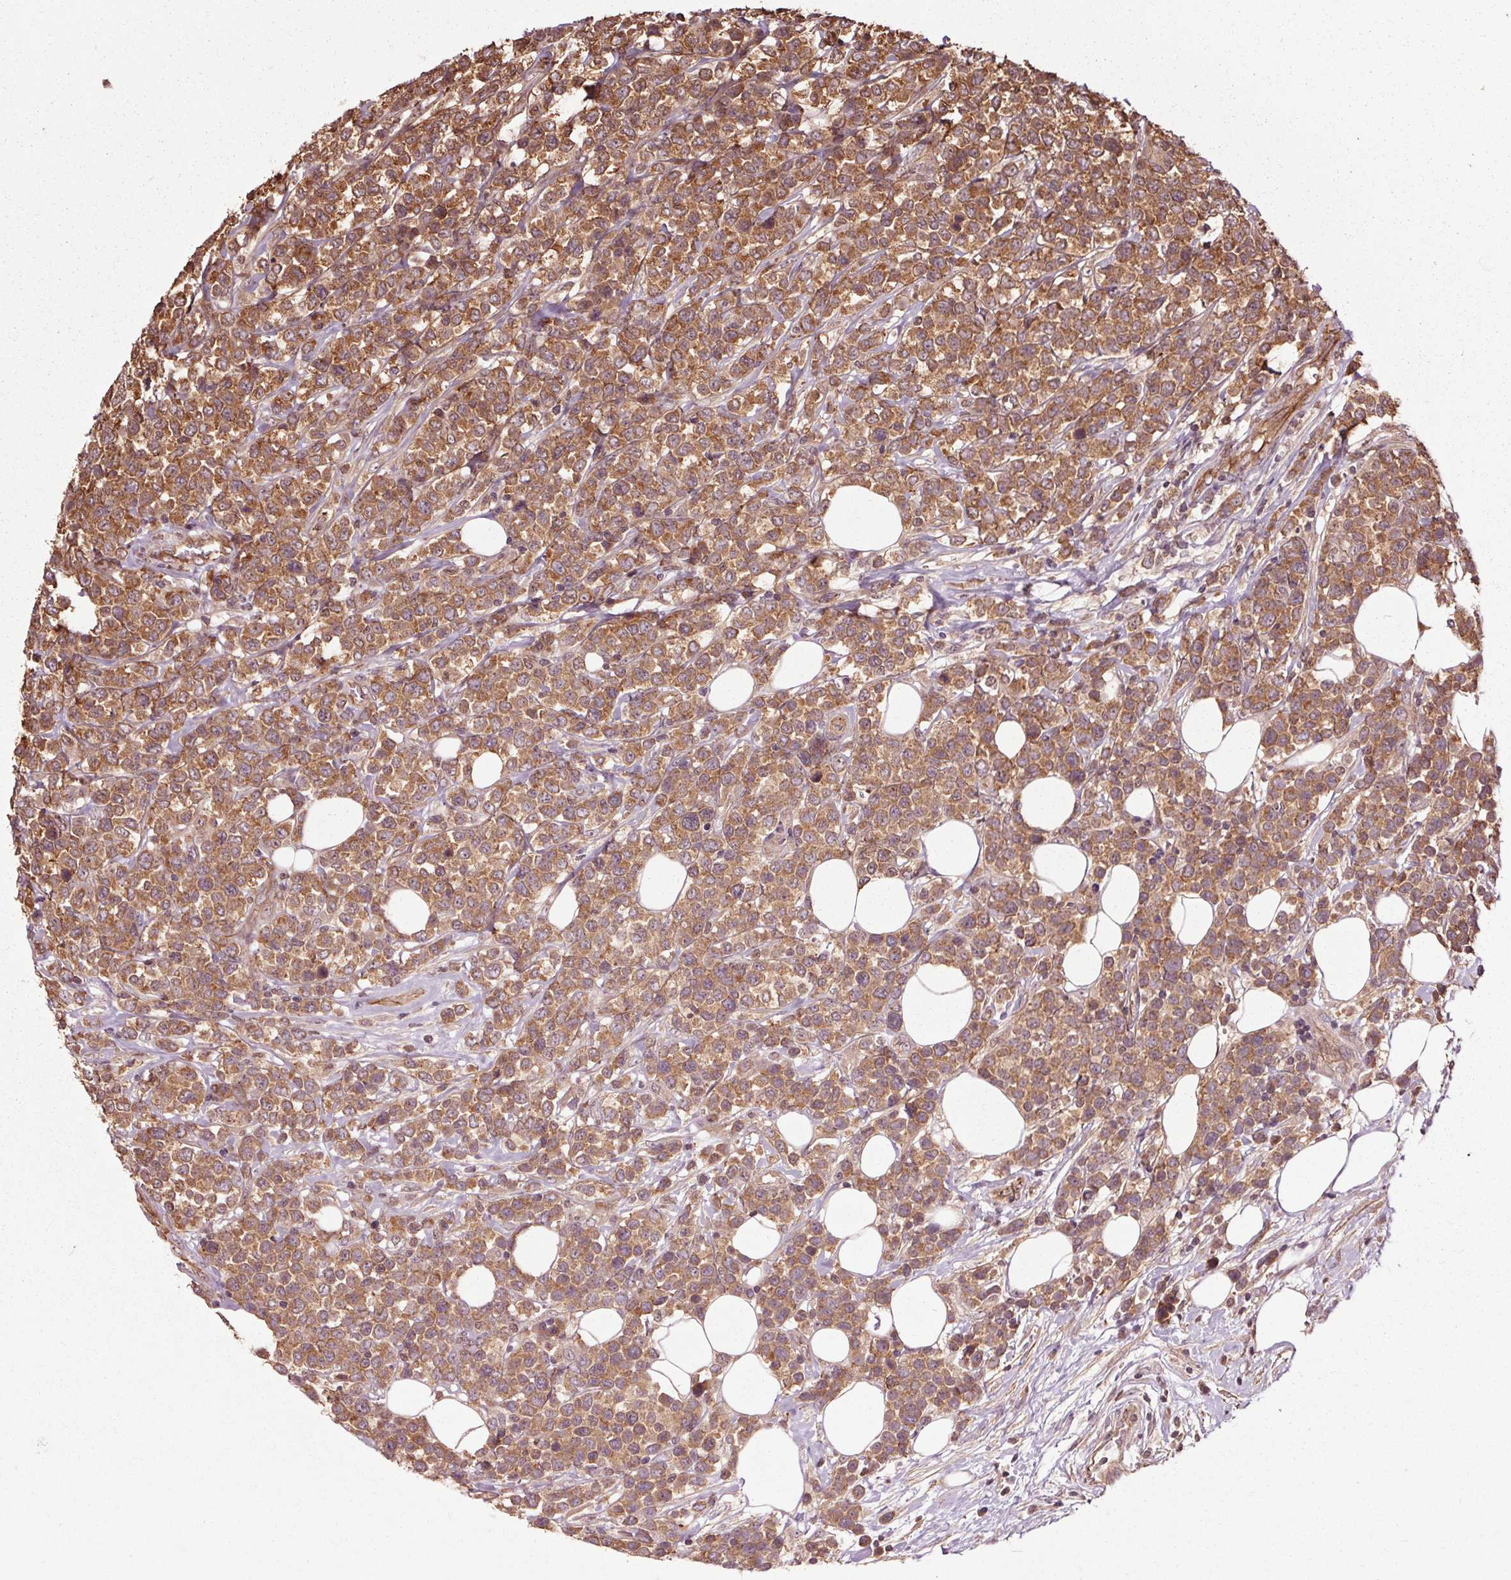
{"staining": {"intensity": "moderate", "quantity": ">75%", "location": "cytoplasmic/membranous"}, "tissue": "lymphoma", "cell_type": "Tumor cells", "image_type": "cancer", "snomed": [{"axis": "morphology", "description": "Malignant lymphoma, non-Hodgkin's type, High grade"}, {"axis": "topography", "description": "Soft tissue"}], "caption": "IHC of malignant lymphoma, non-Hodgkin's type (high-grade) reveals medium levels of moderate cytoplasmic/membranous staining in approximately >75% of tumor cells.", "gene": "CEP95", "patient": {"sex": "female", "age": 56}}